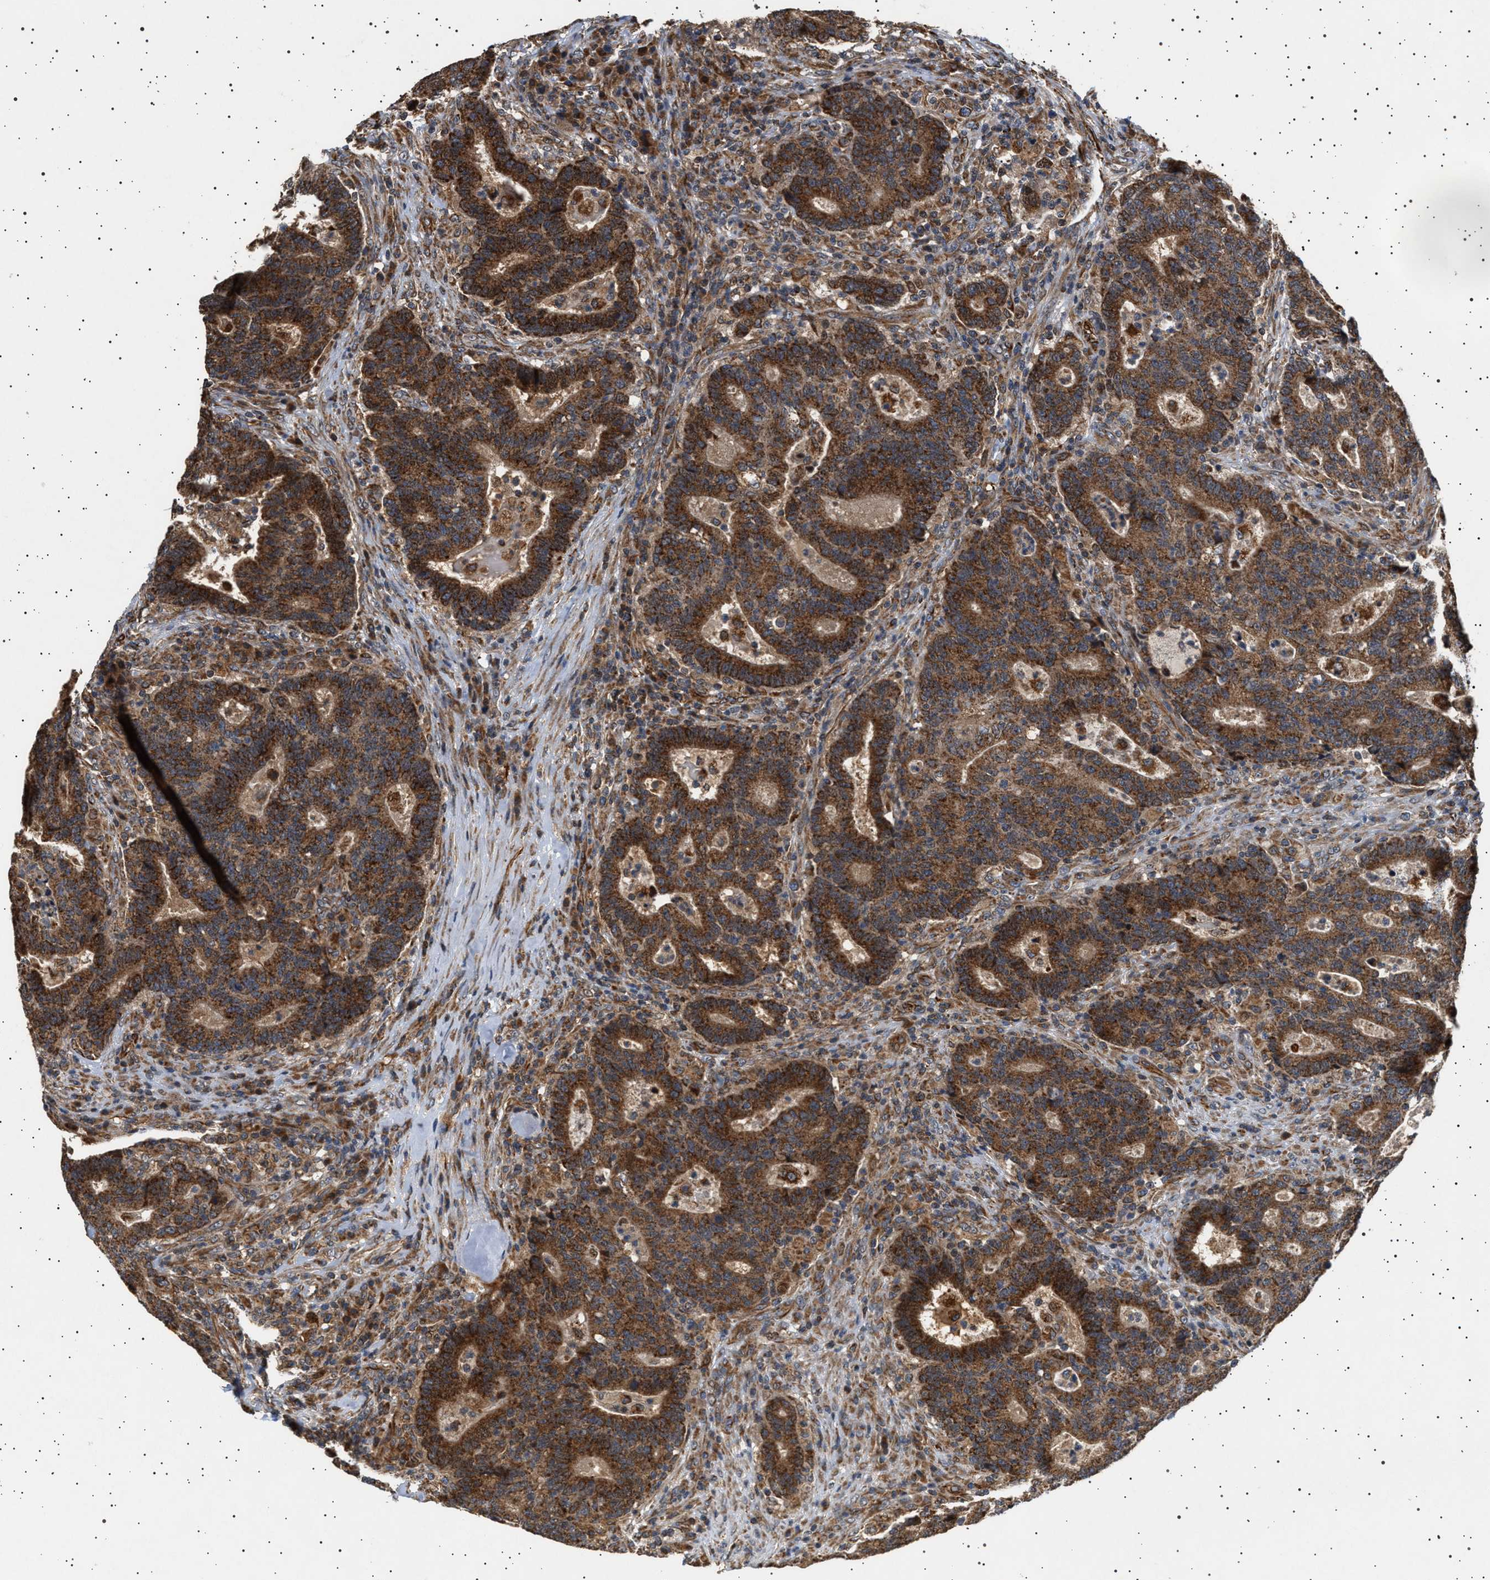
{"staining": {"intensity": "strong", "quantity": ">75%", "location": "cytoplasmic/membranous"}, "tissue": "colorectal cancer", "cell_type": "Tumor cells", "image_type": "cancer", "snomed": [{"axis": "morphology", "description": "Adenocarcinoma, NOS"}, {"axis": "topography", "description": "Colon"}], "caption": "Adenocarcinoma (colorectal) stained for a protein exhibits strong cytoplasmic/membranous positivity in tumor cells. (DAB IHC, brown staining for protein, blue staining for nuclei).", "gene": "TRUB2", "patient": {"sex": "female", "age": 75}}